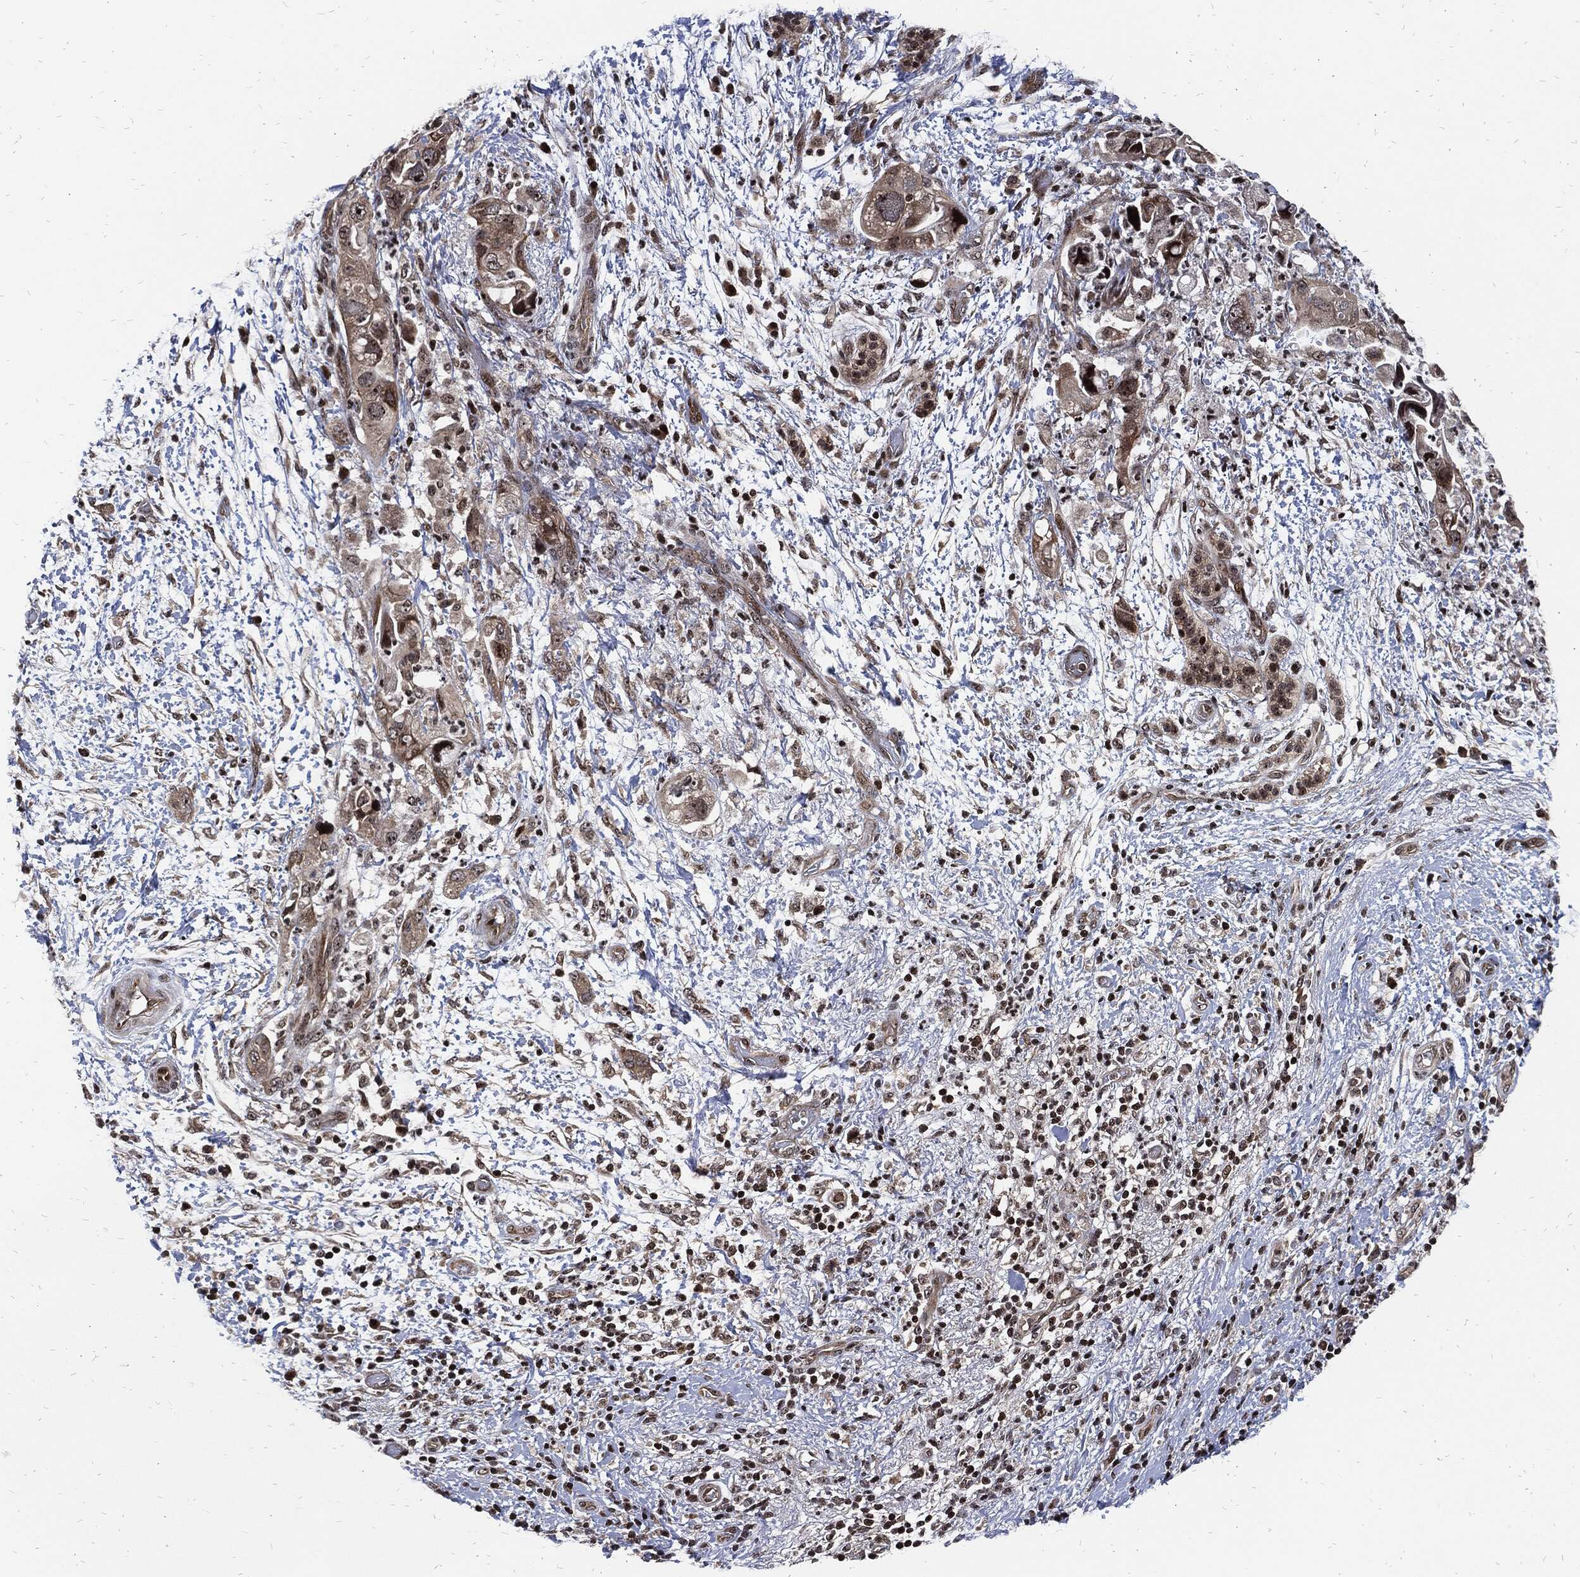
{"staining": {"intensity": "moderate", "quantity": "<25%", "location": "cytoplasmic/membranous"}, "tissue": "pancreatic cancer", "cell_type": "Tumor cells", "image_type": "cancer", "snomed": [{"axis": "morphology", "description": "Adenocarcinoma, NOS"}, {"axis": "topography", "description": "Pancreas"}], "caption": "Pancreatic cancer tissue exhibits moderate cytoplasmic/membranous staining in about <25% of tumor cells, visualized by immunohistochemistry. Nuclei are stained in blue.", "gene": "ZNF775", "patient": {"sex": "female", "age": 72}}